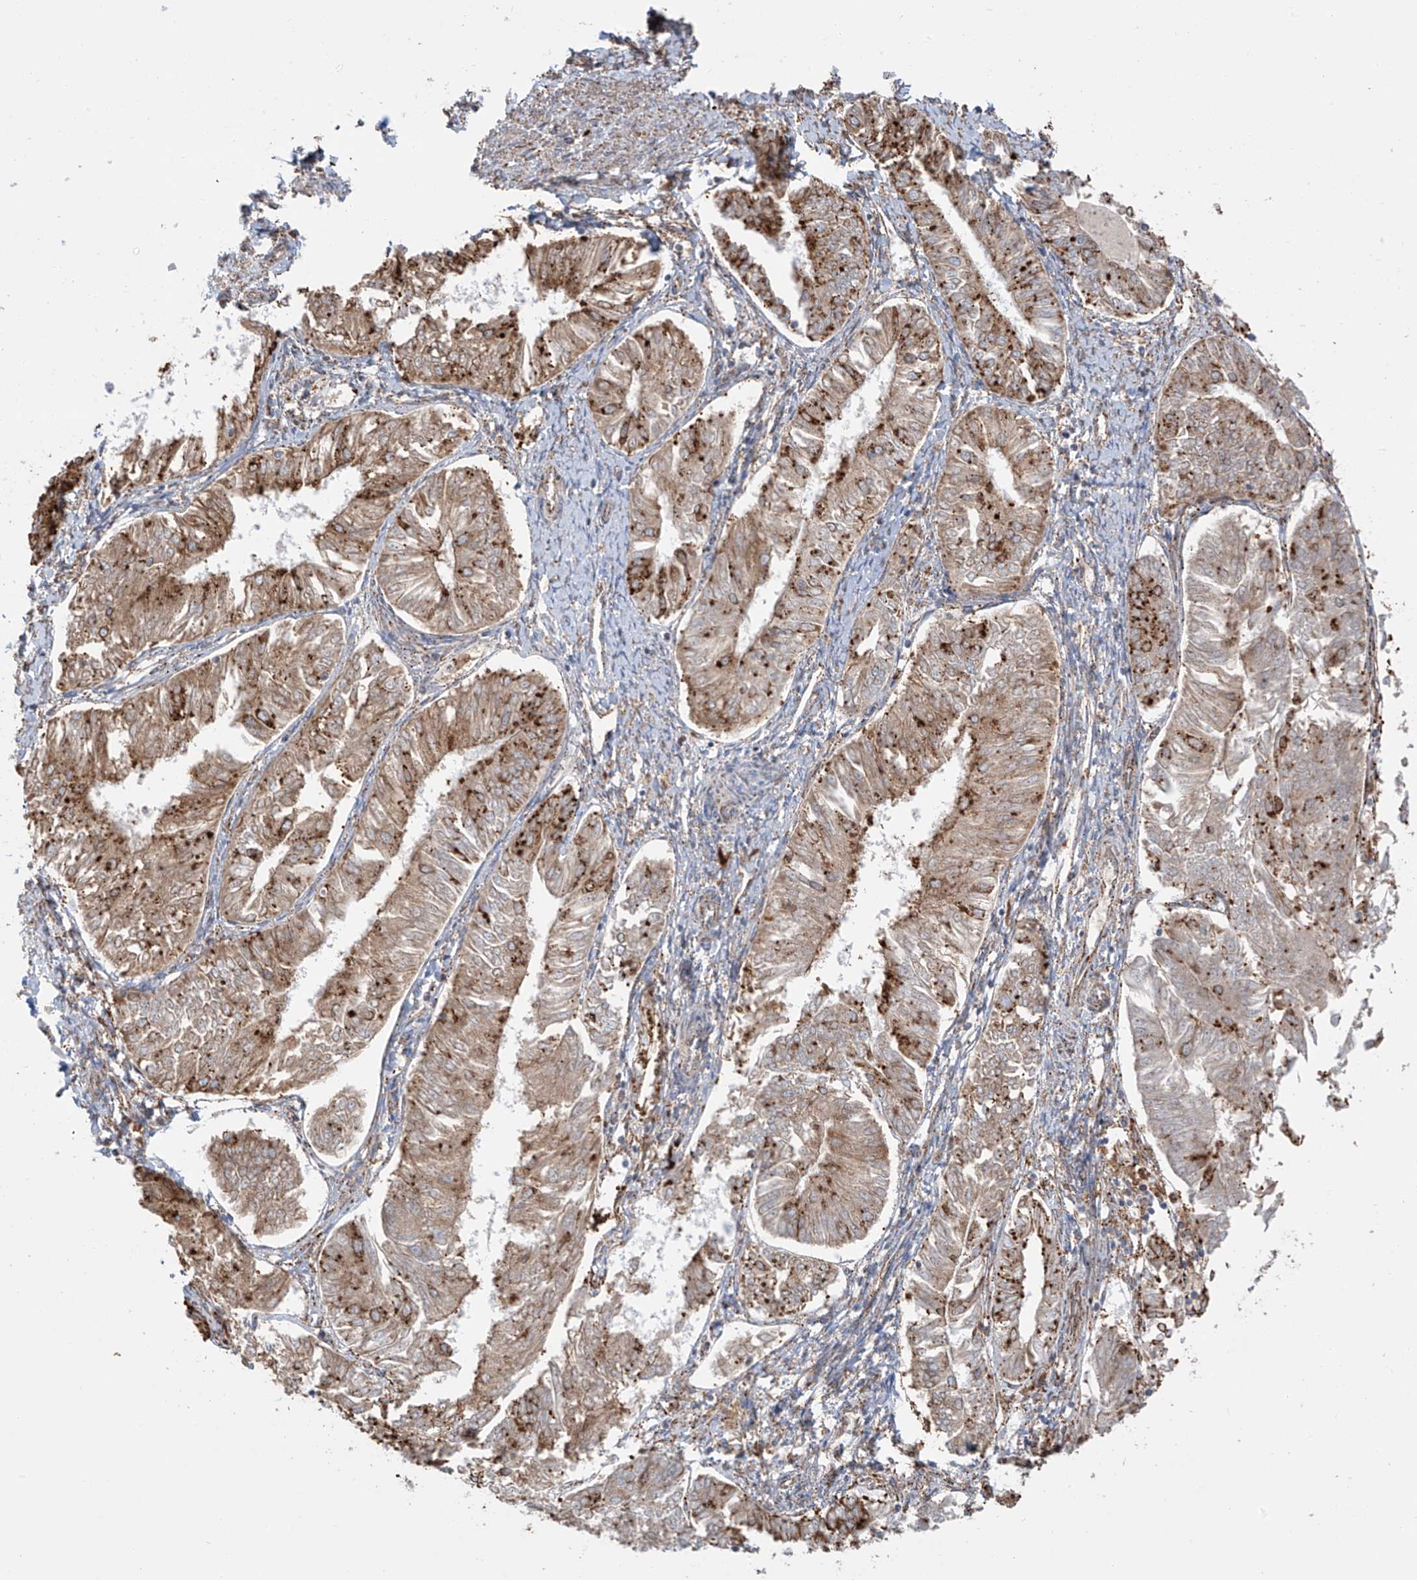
{"staining": {"intensity": "strong", "quantity": ">75%", "location": "cytoplasmic/membranous"}, "tissue": "endometrial cancer", "cell_type": "Tumor cells", "image_type": "cancer", "snomed": [{"axis": "morphology", "description": "Adenocarcinoma, NOS"}, {"axis": "topography", "description": "Endometrium"}], "caption": "Endometrial cancer was stained to show a protein in brown. There is high levels of strong cytoplasmic/membranous positivity in approximately >75% of tumor cells.", "gene": "MX1", "patient": {"sex": "female", "age": 58}}